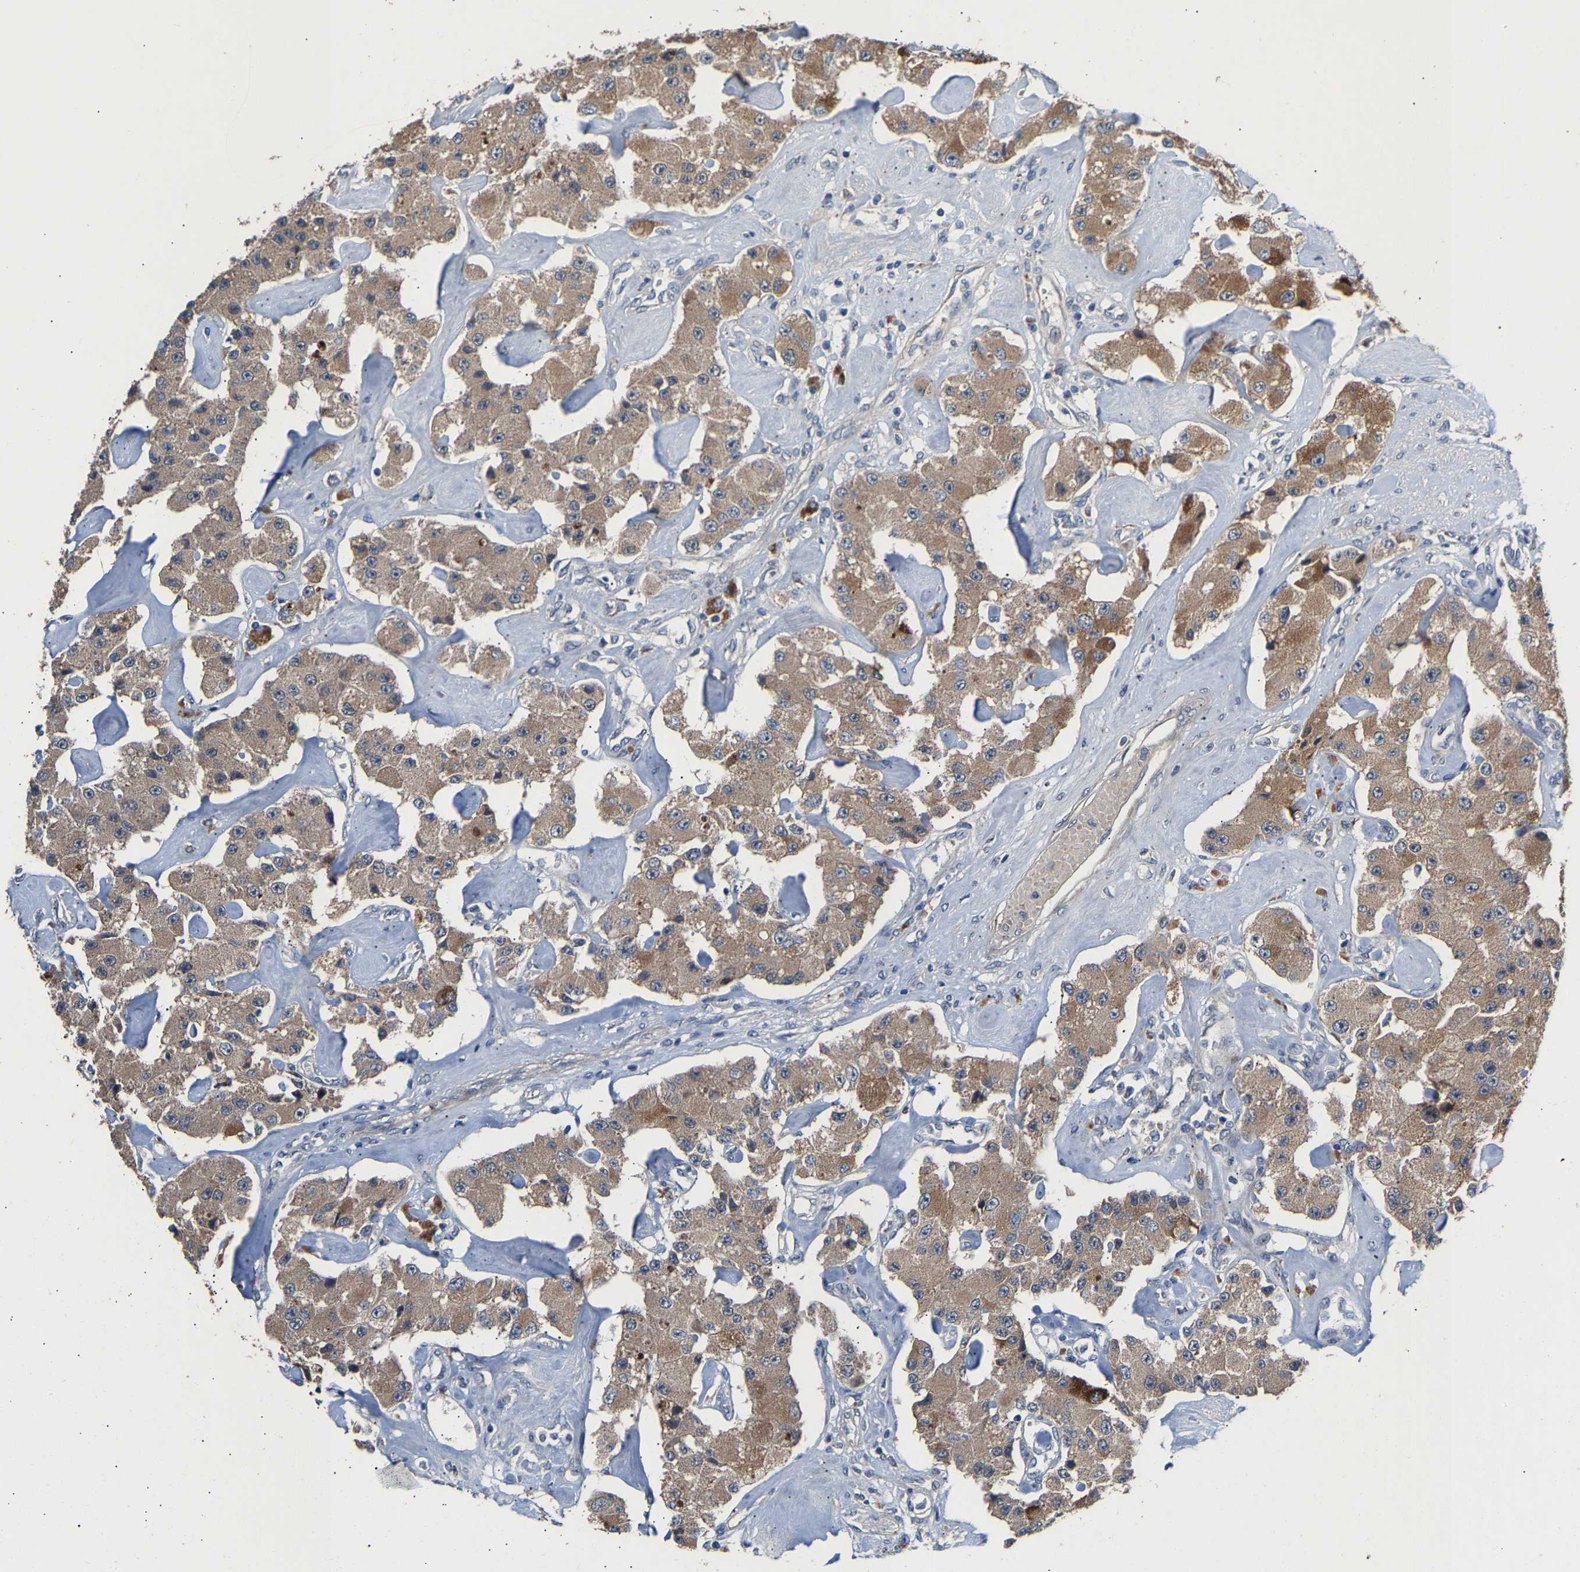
{"staining": {"intensity": "moderate", "quantity": ">75%", "location": "cytoplasmic/membranous"}, "tissue": "carcinoid", "cell_type": "Tumor cells", "image_type": "cancer", "snomed": [{"axis": "morphology", "description": "Carcinoid, malignant, NOS"}, {"axis": "topography", "description": "Pancreas"}], "caption": "Protein expression analysis of human malignant carcinoid reveals moderate cytoplasmic/membranous expression in about >75% of tumor cells.", "gene": "KASH5", "patient": {"sex": "male", "age": 41}}